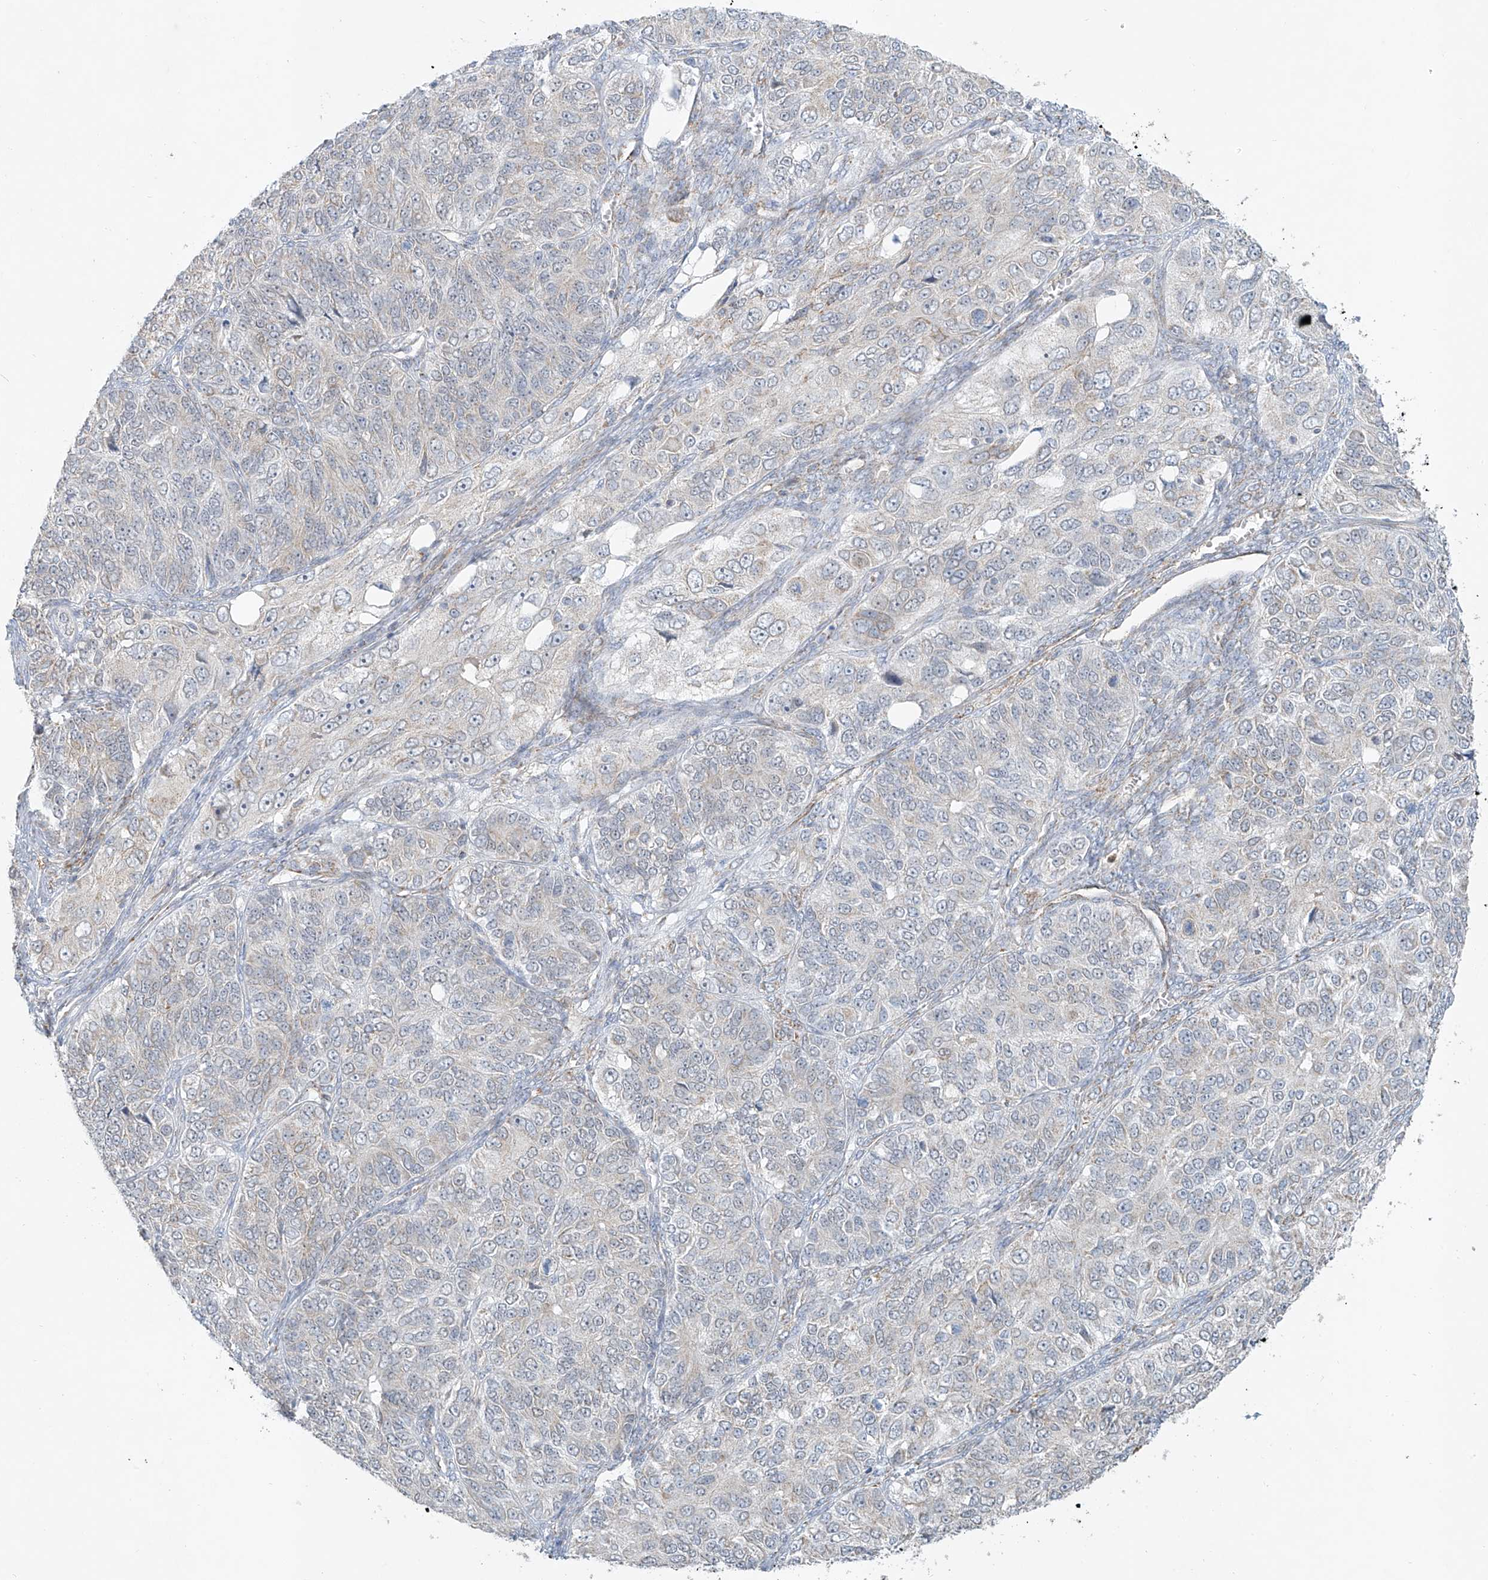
{"staining": {"intensity": "negative", "quantity": "none", "location": "none"}, "tissue": "ovarian cancer", "cell_type": "Tumor cells", "image_type": "cancer", "snomed": [{"axis": "morphology", "description": "Carcinoma, endometroid"}, {"axis": "topography", "description": "Ovary"}], "caption": "Ovarian cancer (endometroid carcinoma) stained for a protein using immunohistochemistry (IHC) demonstrates no staining tumor cells.", "gene": "SMDT1", "patient": {"sex": "female", "age": 51}}